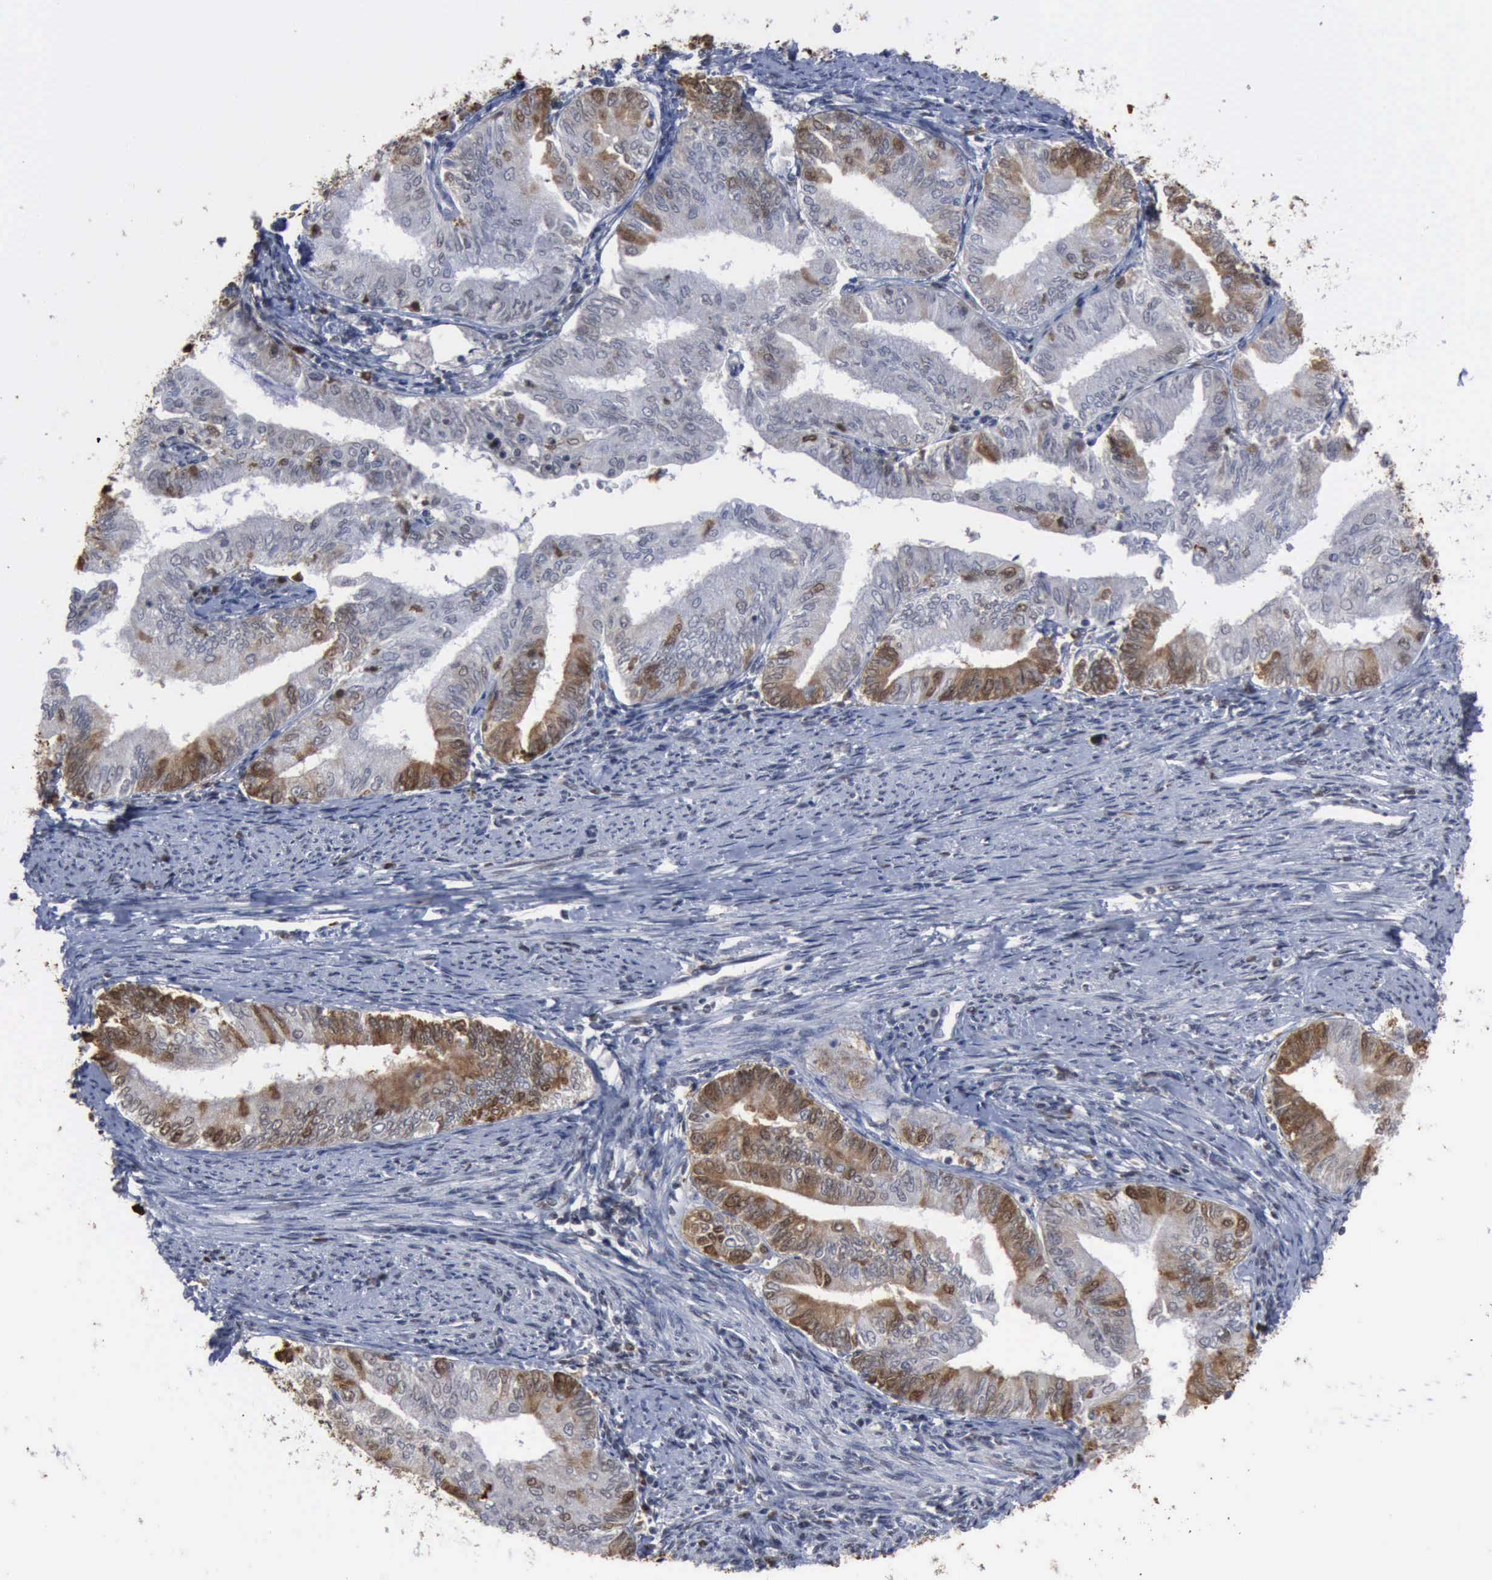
{"staining": {"intensity": "moderate", "quantity": "25%-75%", "location": "nuclear"}, "tissue": "endometrial cancer", "cell_type": "Tumor cells", "image_type": "cancer", "snomed": [{"axis": "morphology", "description": "Adenocarcinoma, NOS"}, {"axis": "topography", "description": "Endometrium"}], "caption": "Immunohistochemistry (IHC) (DAB) staining of human adenocarcinoma (endometrial) demonstrates moderate nuclear protein expression in about 25%-75% of tumor cells.", "gene": "PCNA", "patient": {"sex": "female", "age": 66}}